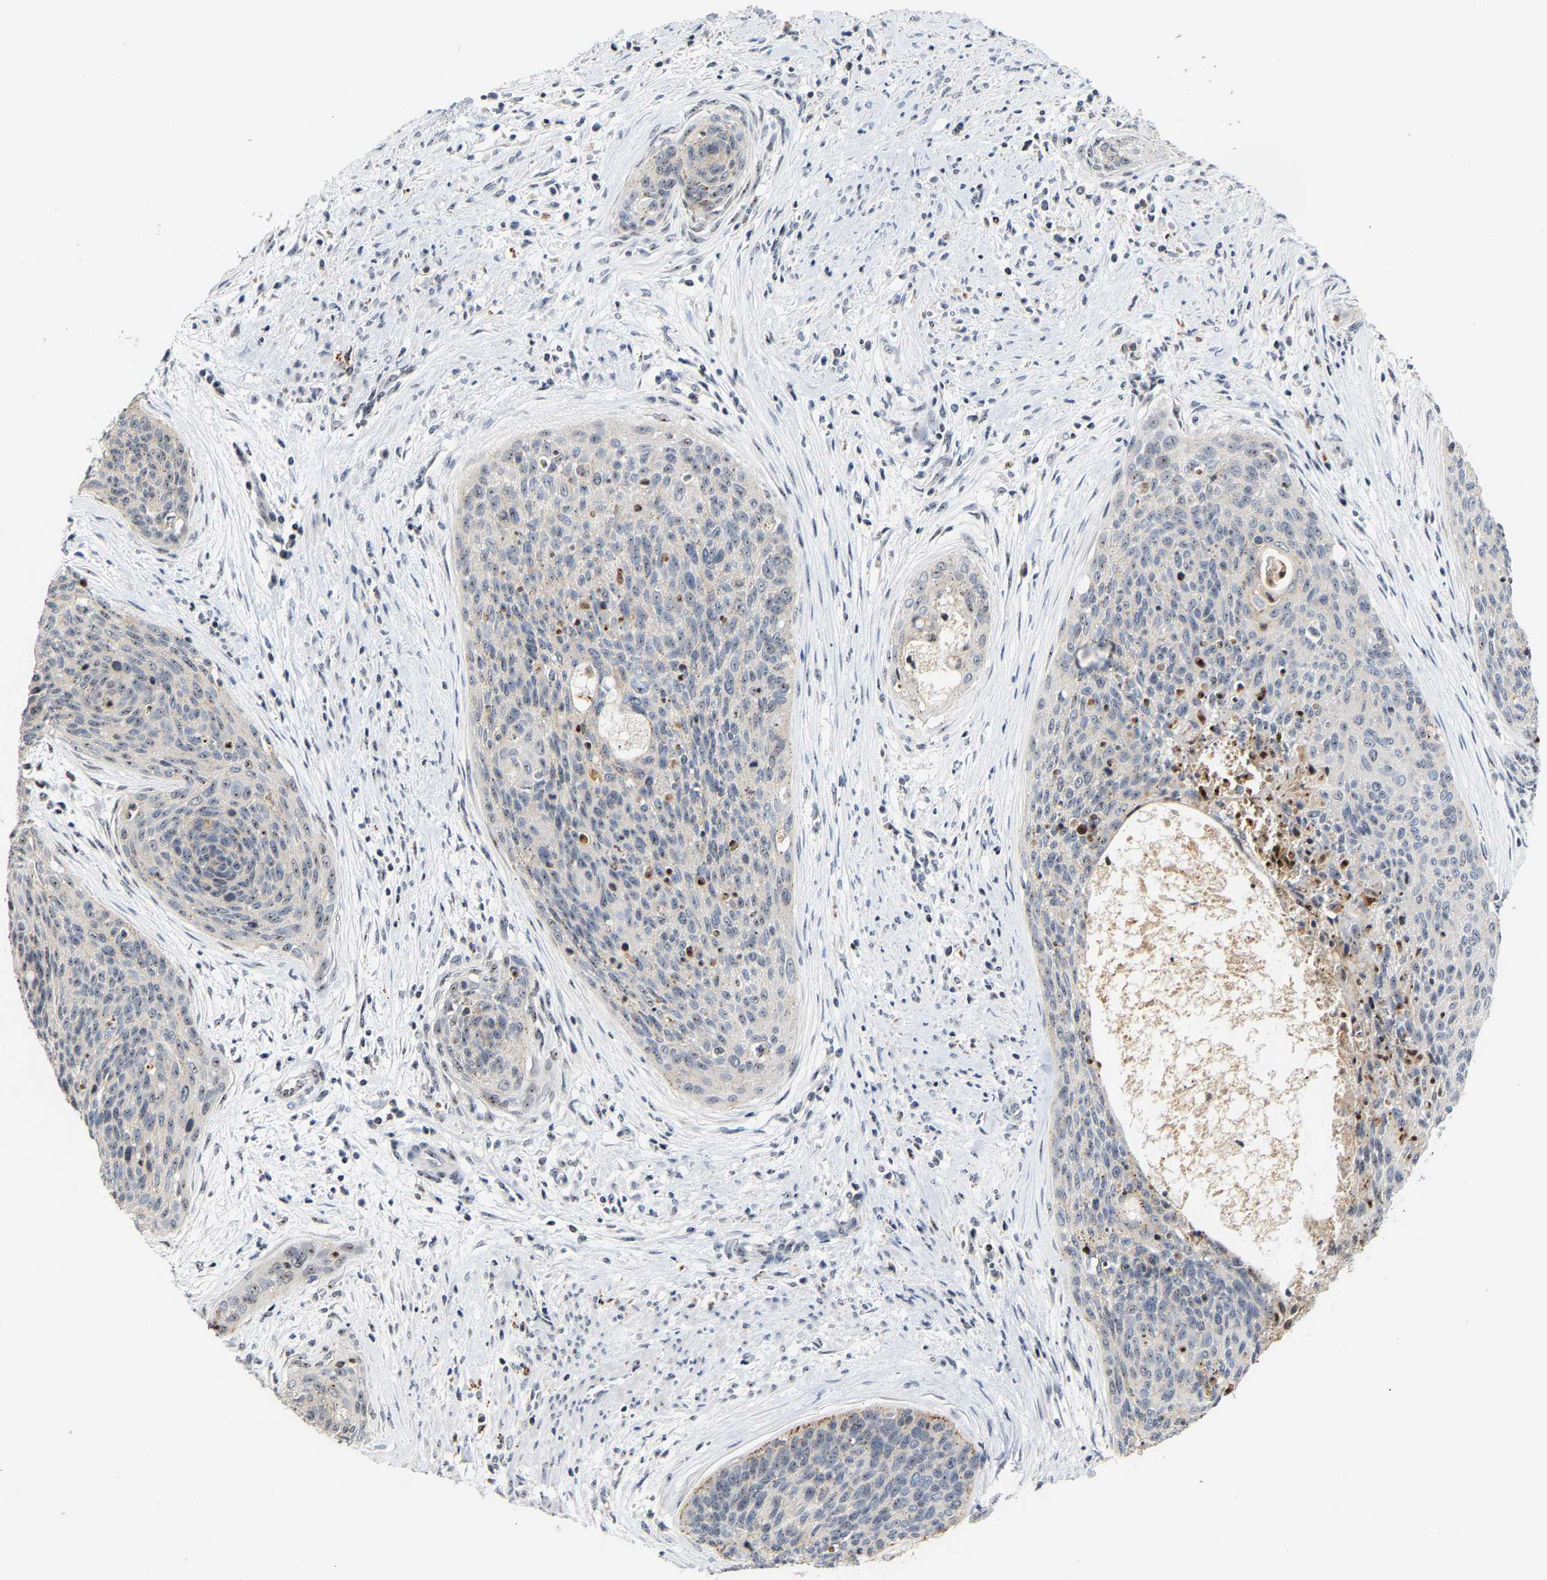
{"staining": {"intensity": "weak", "quantity": "<25%", "location": "nuclear"}, "tissue": "cervical cancer", "cell_type": "Tumor cells", "image_type": "cancer", "snomed": [{"axis": "morphology", "description": "Squamous cell carcinoma, NOS"}, {"axis": "topography", "description": "Cervix"}], "caption": "Tumor cells show no significant protein expression in cervical cancer.", "gene": "NOP58", "patient": {"sex": "female", "age": 55}}